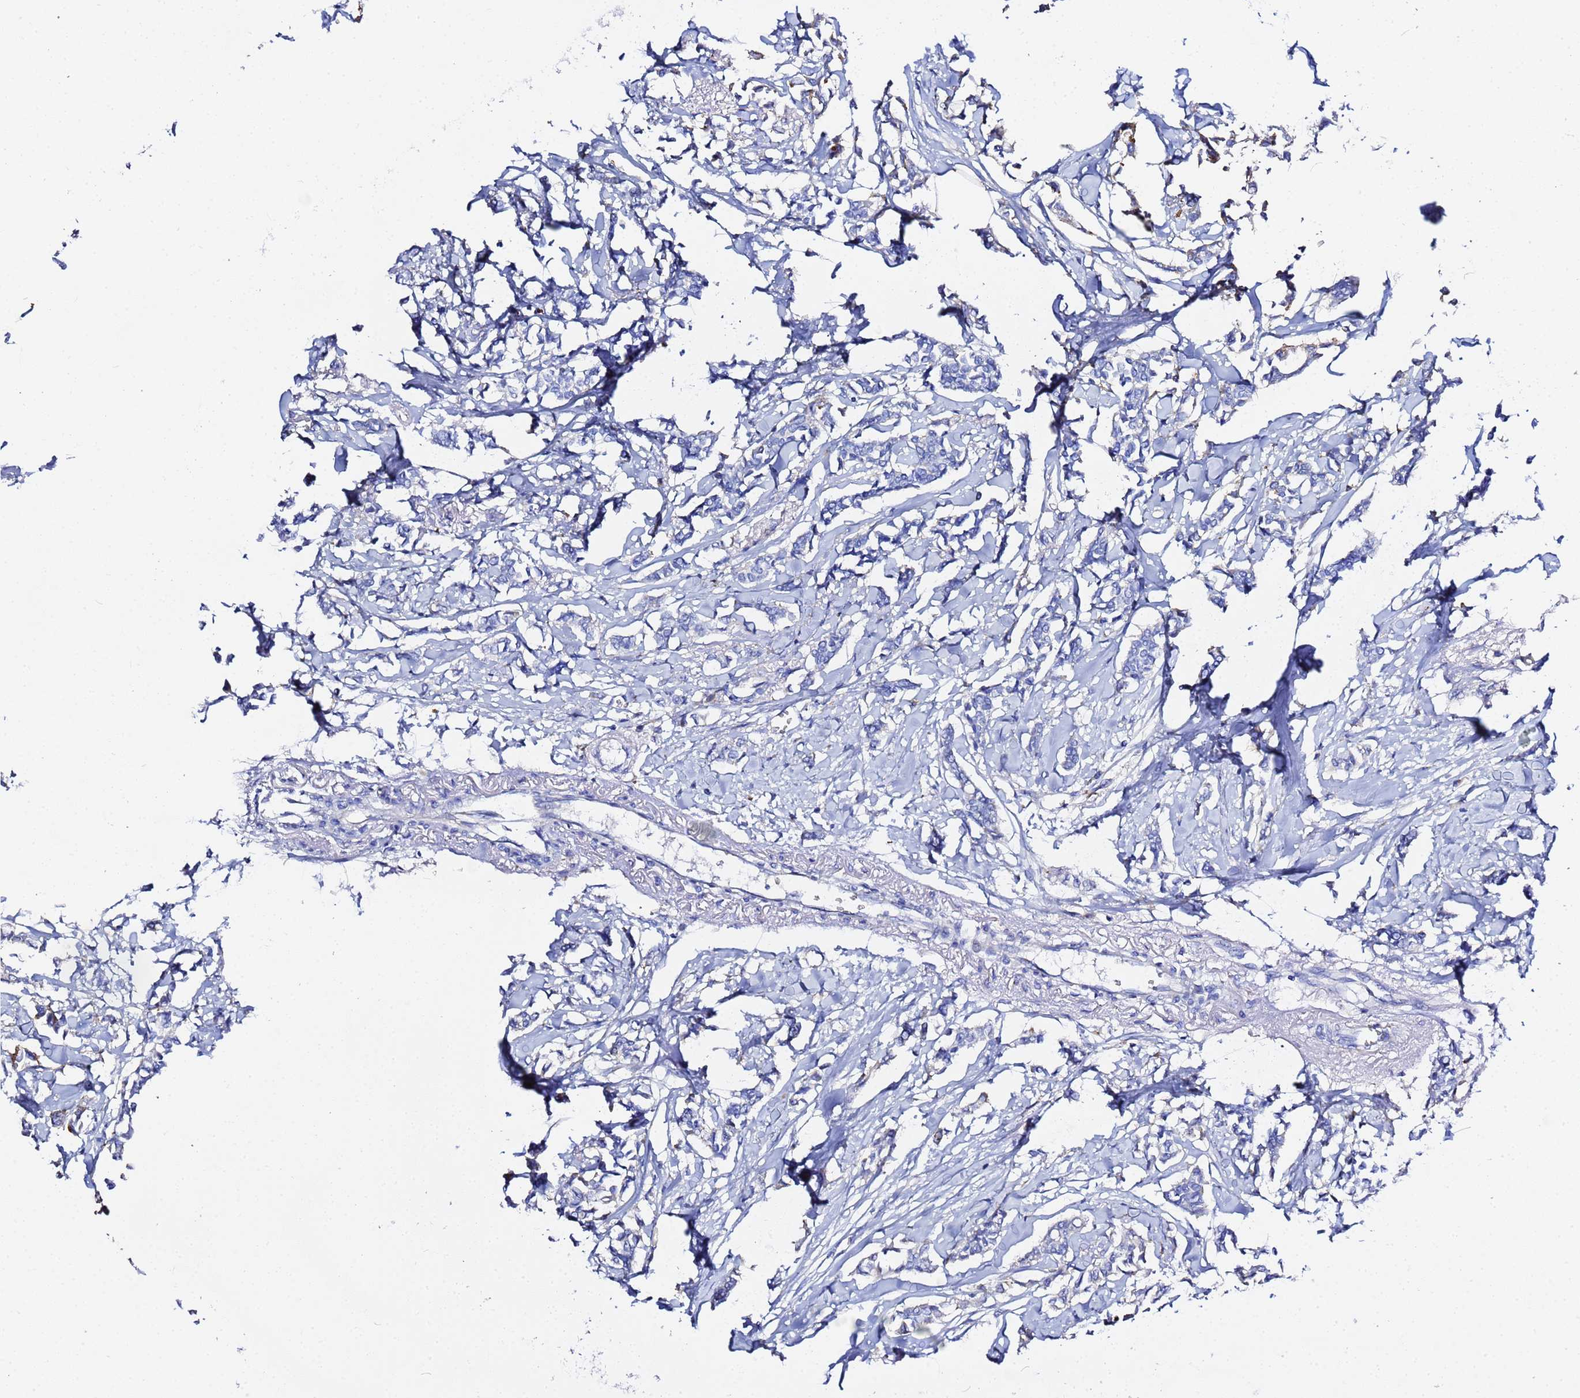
{"staining": {"intensity": "negative", "quantity": "none", "location": "none"}, "tissue": "breast cancer", "cell_type": "Tumor cells", "image_type": "cancer", "snomed": [{"axis": "morphology", "description": "Duct carcinoma"}, {"axis": "topography", "description": "Breast"}], "caption": "A high-resolution photomicrograph shows immunohistochemistry (IHC) staining of breast invasive ductal carcinoma, which demonstrates no significant staining in tumor cells.", "gene": "VTI1B", "patient": {"sex": "female", "age": 41}}